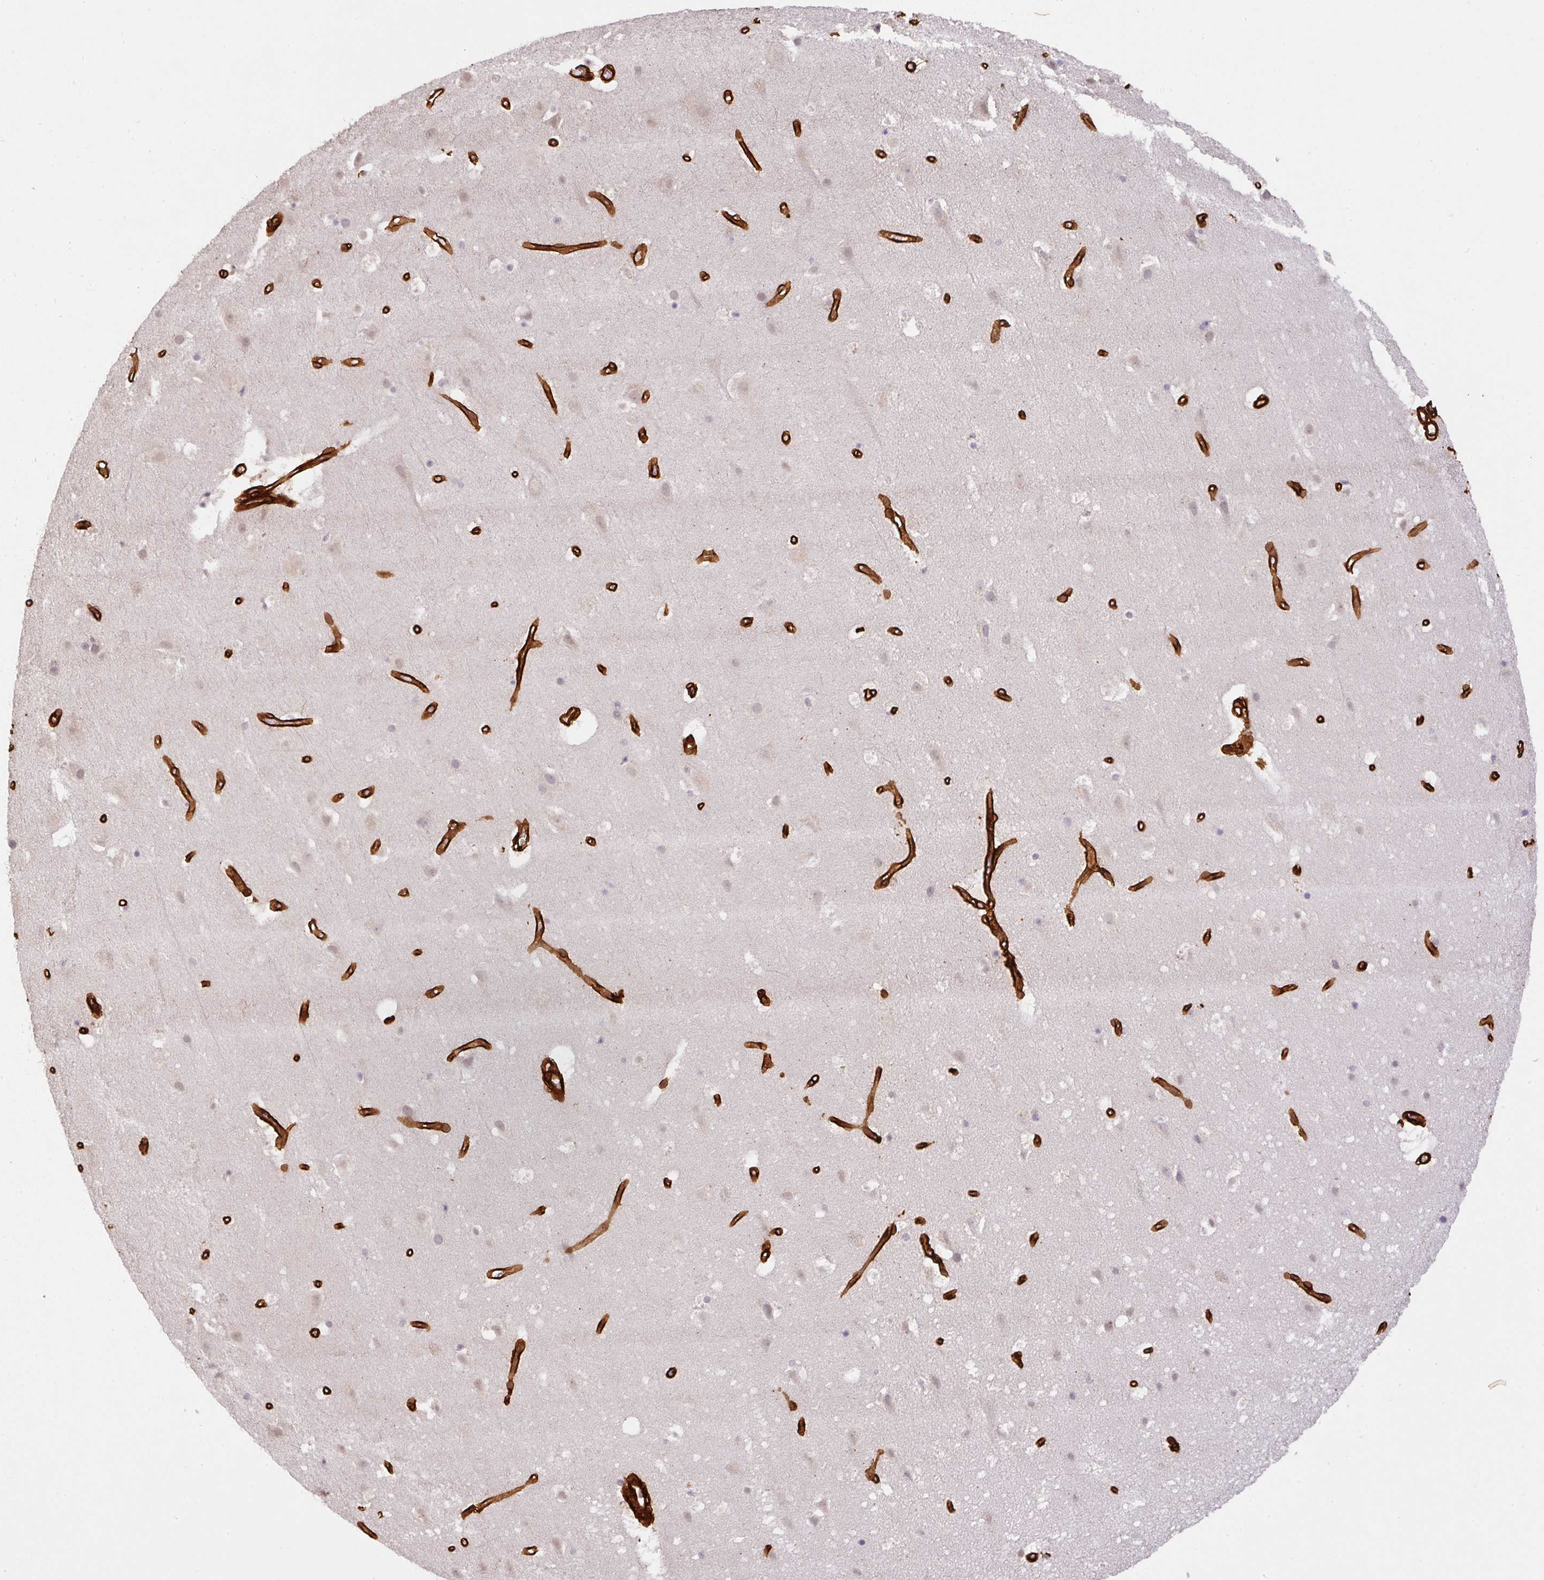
{"staining": {"intensity": "strong", "quantity": ">75%", "location": "cytoplasmic/membranous"}, "tissue": "cerebral cortex", "cell_type": "Endothelial cells", "image_type": "normal", "snomed": [{"axis": "morphology", "description": "Normal tissue, NOS"}, {"axis": "topography", "description": "Cerebral cortex"}], "caption": "Protein staining of unremarkable cerebral cortex displays strong cytoplasmic/membranous expression in about >75% of endothelial cells.", "gene": "COL3A1", "patient": {"sex": "female", "age": 42}}